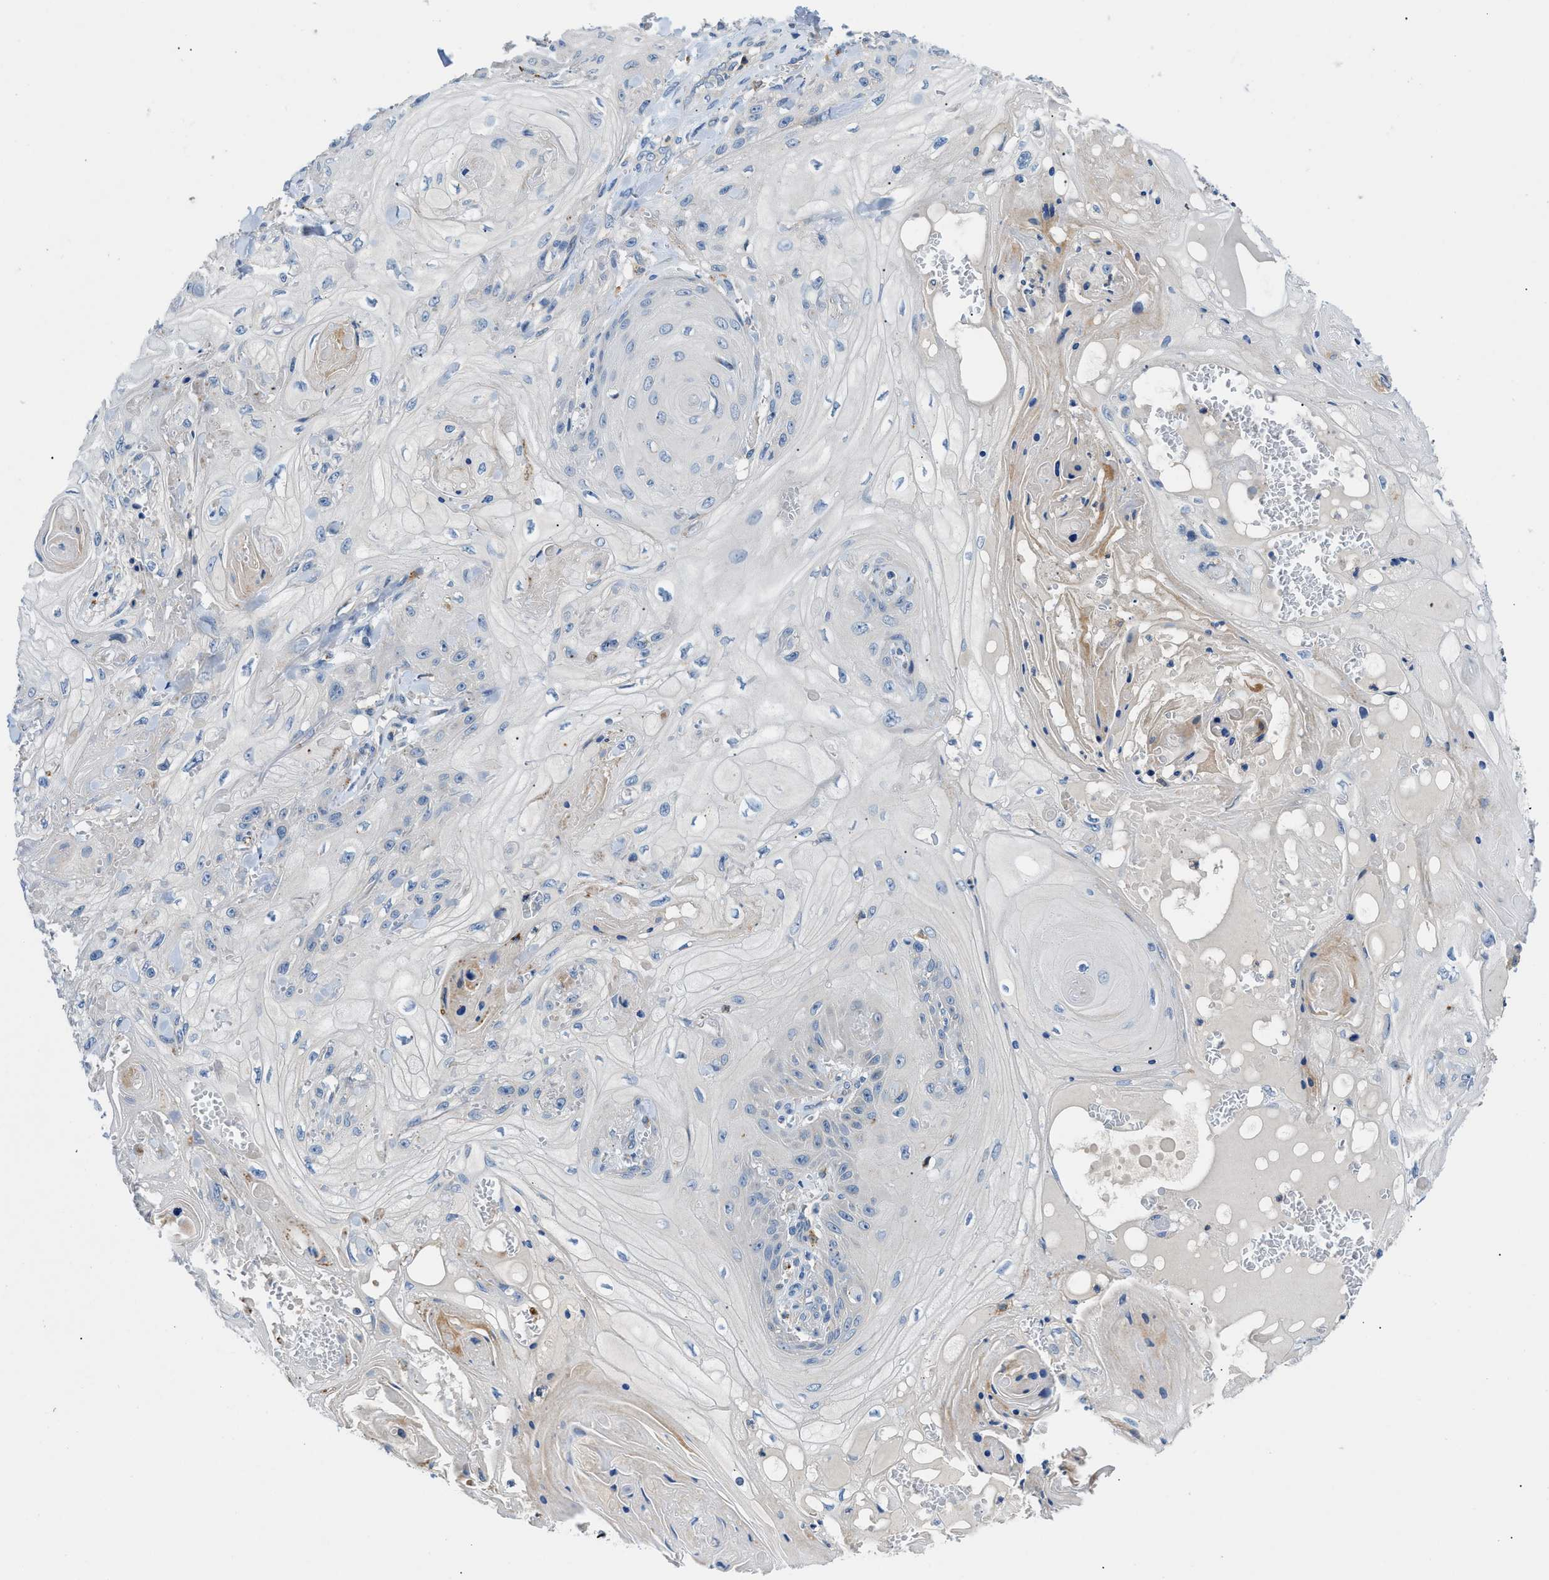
{"staining": {"intensity": "negative", "quantity": "none", "location": "none"}, "tissue": "skin cancer", "cell_type": "Tumor cells", "image_type": "cancer", "snomed": [{"axis": "morphology", "description": "Squamous cell carcinoma, NOS"}, {"axis": "topography", "description": "Skin"}], "caption": "IHC photomicrograph of squamous cell carcinoma (skin) stained for a protein (brown), which exhibits no positivity in tumor cells.", "gene": "ADGRE3", "patient": {"sex": "male", "age": 74}}